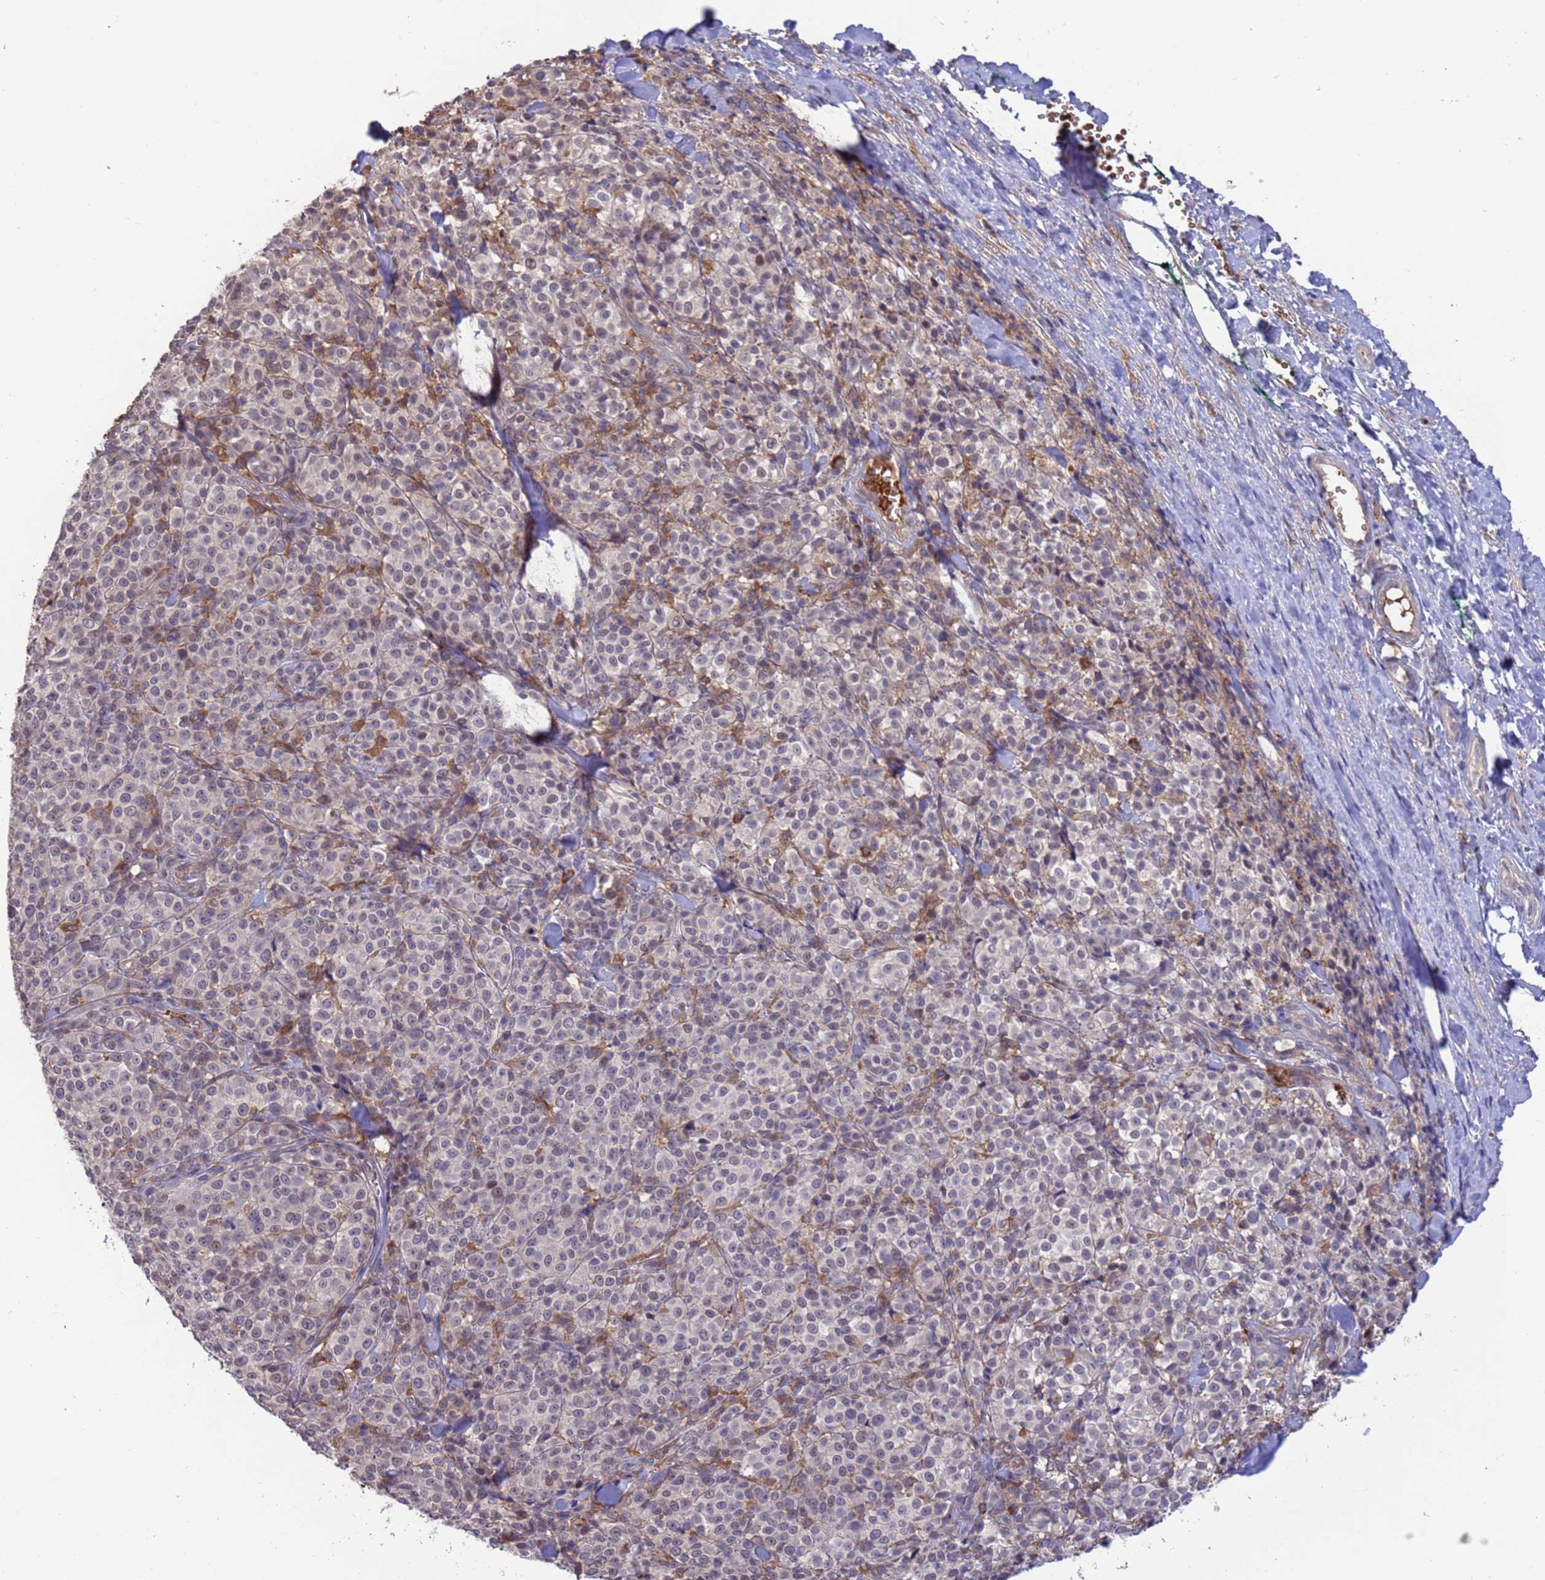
{"staining": {"intensity": "negative", "quantity": "none", "location": "none"}, "tissue": "melanoma", "cell_type": "Tumor cells", "image_type": "cancer", "snomed": [{"axis": "morphology", "description": "Normal tissue, NOS"}, {"axis": "morphology", "description": "Malignant melanoma, NOS"}, {"axis": "topography", "description": "Skin"}], "caption": "Immunohistochemical staining of malignant melanoma exhibits no significant positivity in tumor cells.", "gene": "AMPD3", "patient": {"sex": "female", "age": 34}}